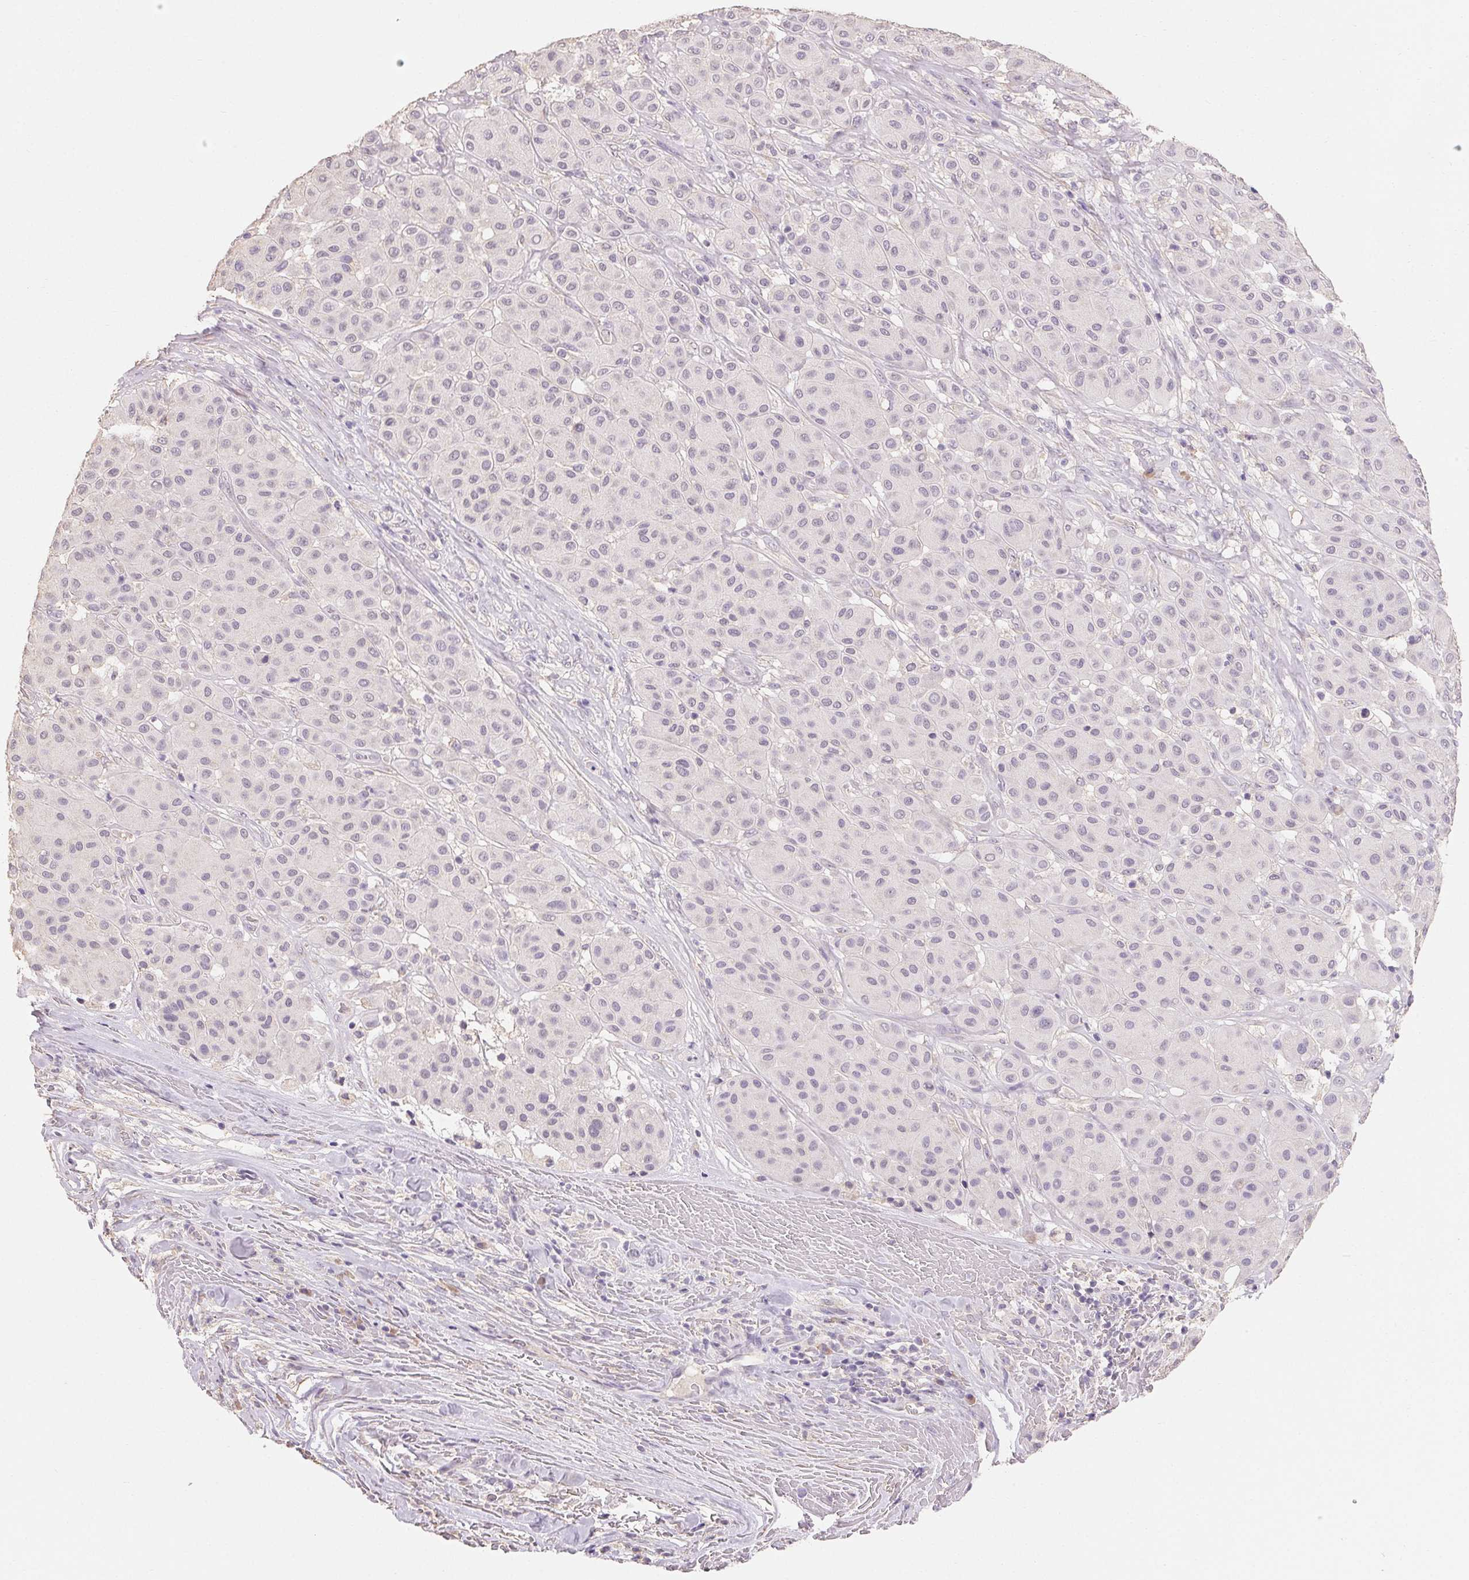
{"staining": {"intensity": "negative", "quantity": "none", "location": "none"}, "tissue": "melanoma", "cell_type": "Tumor cells", "image_type": "cancer", "snomed": [{"axis": "morphology", "description": "Malignant melanoma, Metastatic site"}, {"axis": "topography", "description": "Smooth muscle"}], "caption": "This histopathology image is of melanoma stained with immunohistochemistry (IHC) to label a protein in brown with the nuclei are counter-stained blue. There is no staining in tumor cells. (Stains: DAB IHC with hematoxylin counter stain, Microscopy: brightfield microscopy at high magnification).", "gene": "MAP7D2", "patient": {"sex": "male", "age": 41}}